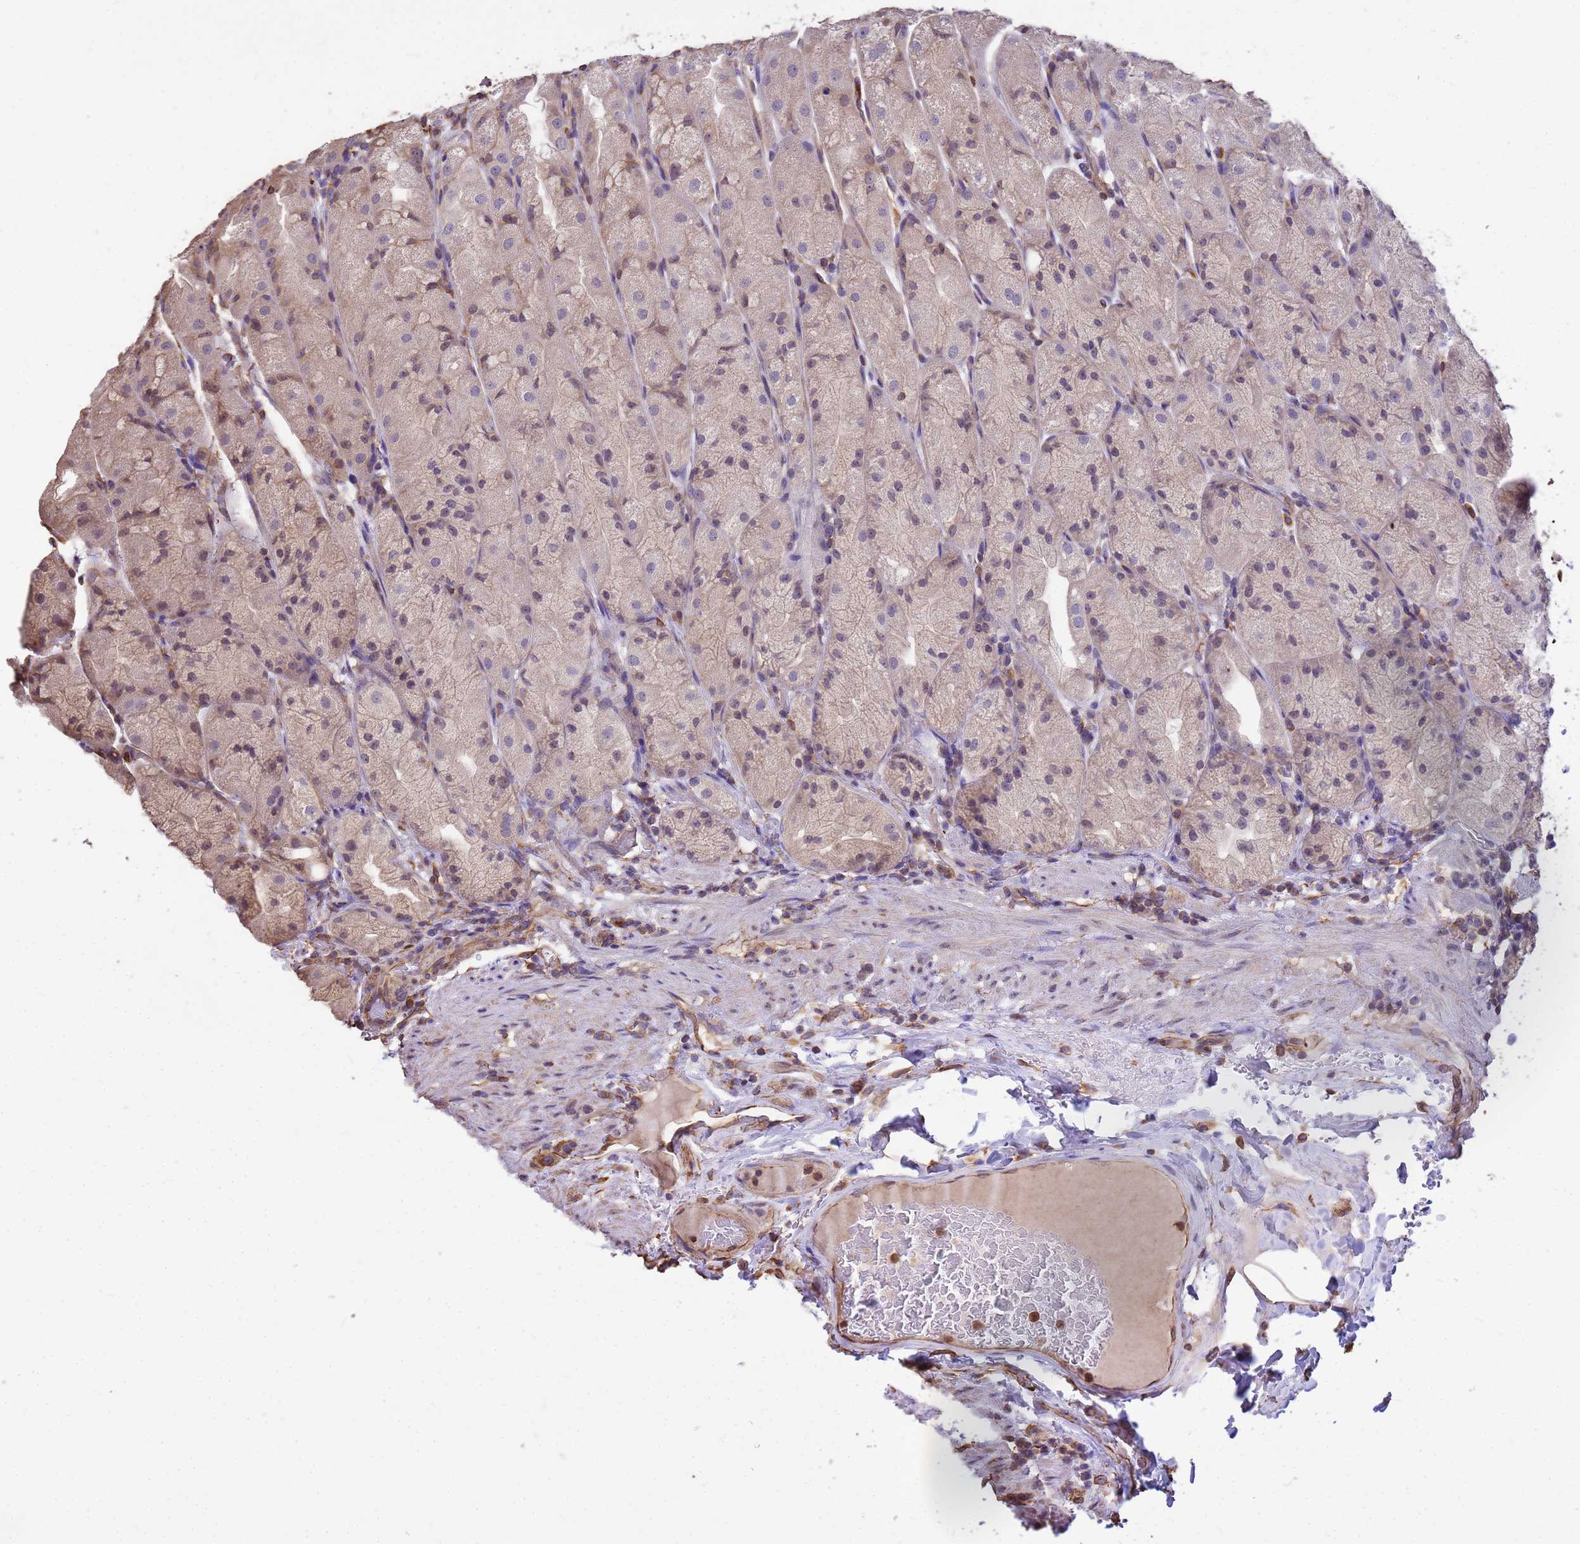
{"staining": {"intensity": "weak", "quantity": "<25%", "location": "cytoplasmic/membranous,nuclear"}, "tissue": "stomach", "cell_type": "Glandular cells", "image_type": "normal", "snomed": [{"axis": "morphology", "description": "Normal tissue, NOS"}, {"axis": "topography", "description": "Stomach, upper"}], "caption": "Immunohistochemistry (IHC) image of unremarkable stomach stained for a protein (brown), which shows no staining in glandular cells.", "gene": "TCEAL3", "patient": {"sex": "male", "age": 52}}